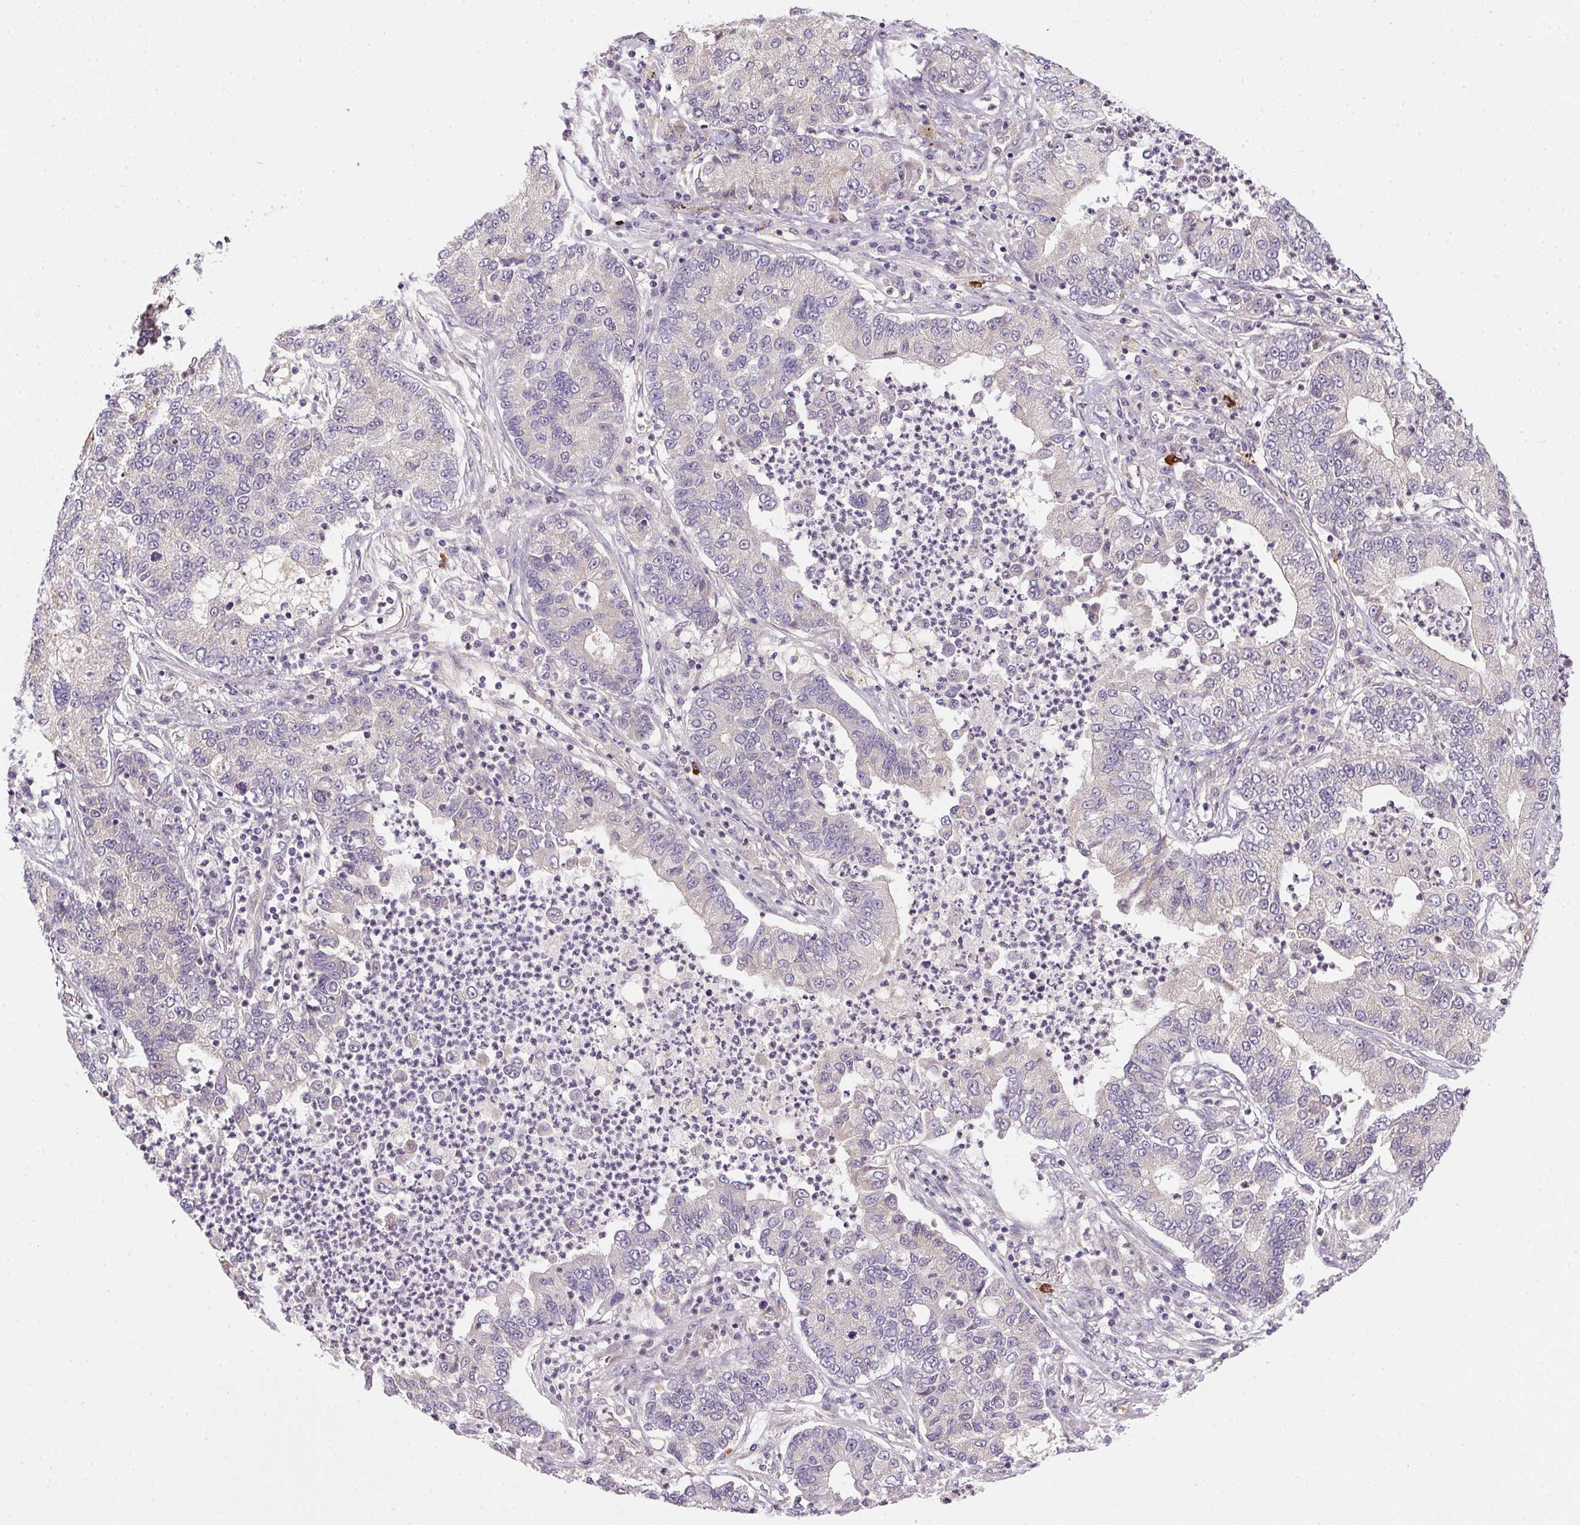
{"staining": {"intensity": "negative", "quantity": "none", "location": "none"}, "tissue": "lung cancer", "cell_type": "Tumor cells", "image_type": "cancer", "snomed": [{"axis": "morphology", "description": "Adenocarcinoma, NOS"}, {"axis": "topography", "description": "Lung"}], "caption": "This histopathology image is of lung adenocarcinoma stained with immunohistochemistry to label a protein in brown with the nuclei are counter-stained blue. There is no expression in tumor cells. (DAB immunohistochemistry with hematoxylin counter stain).", "gene": "CFAP92", "patient": {"sex": "female", "age": 57}}